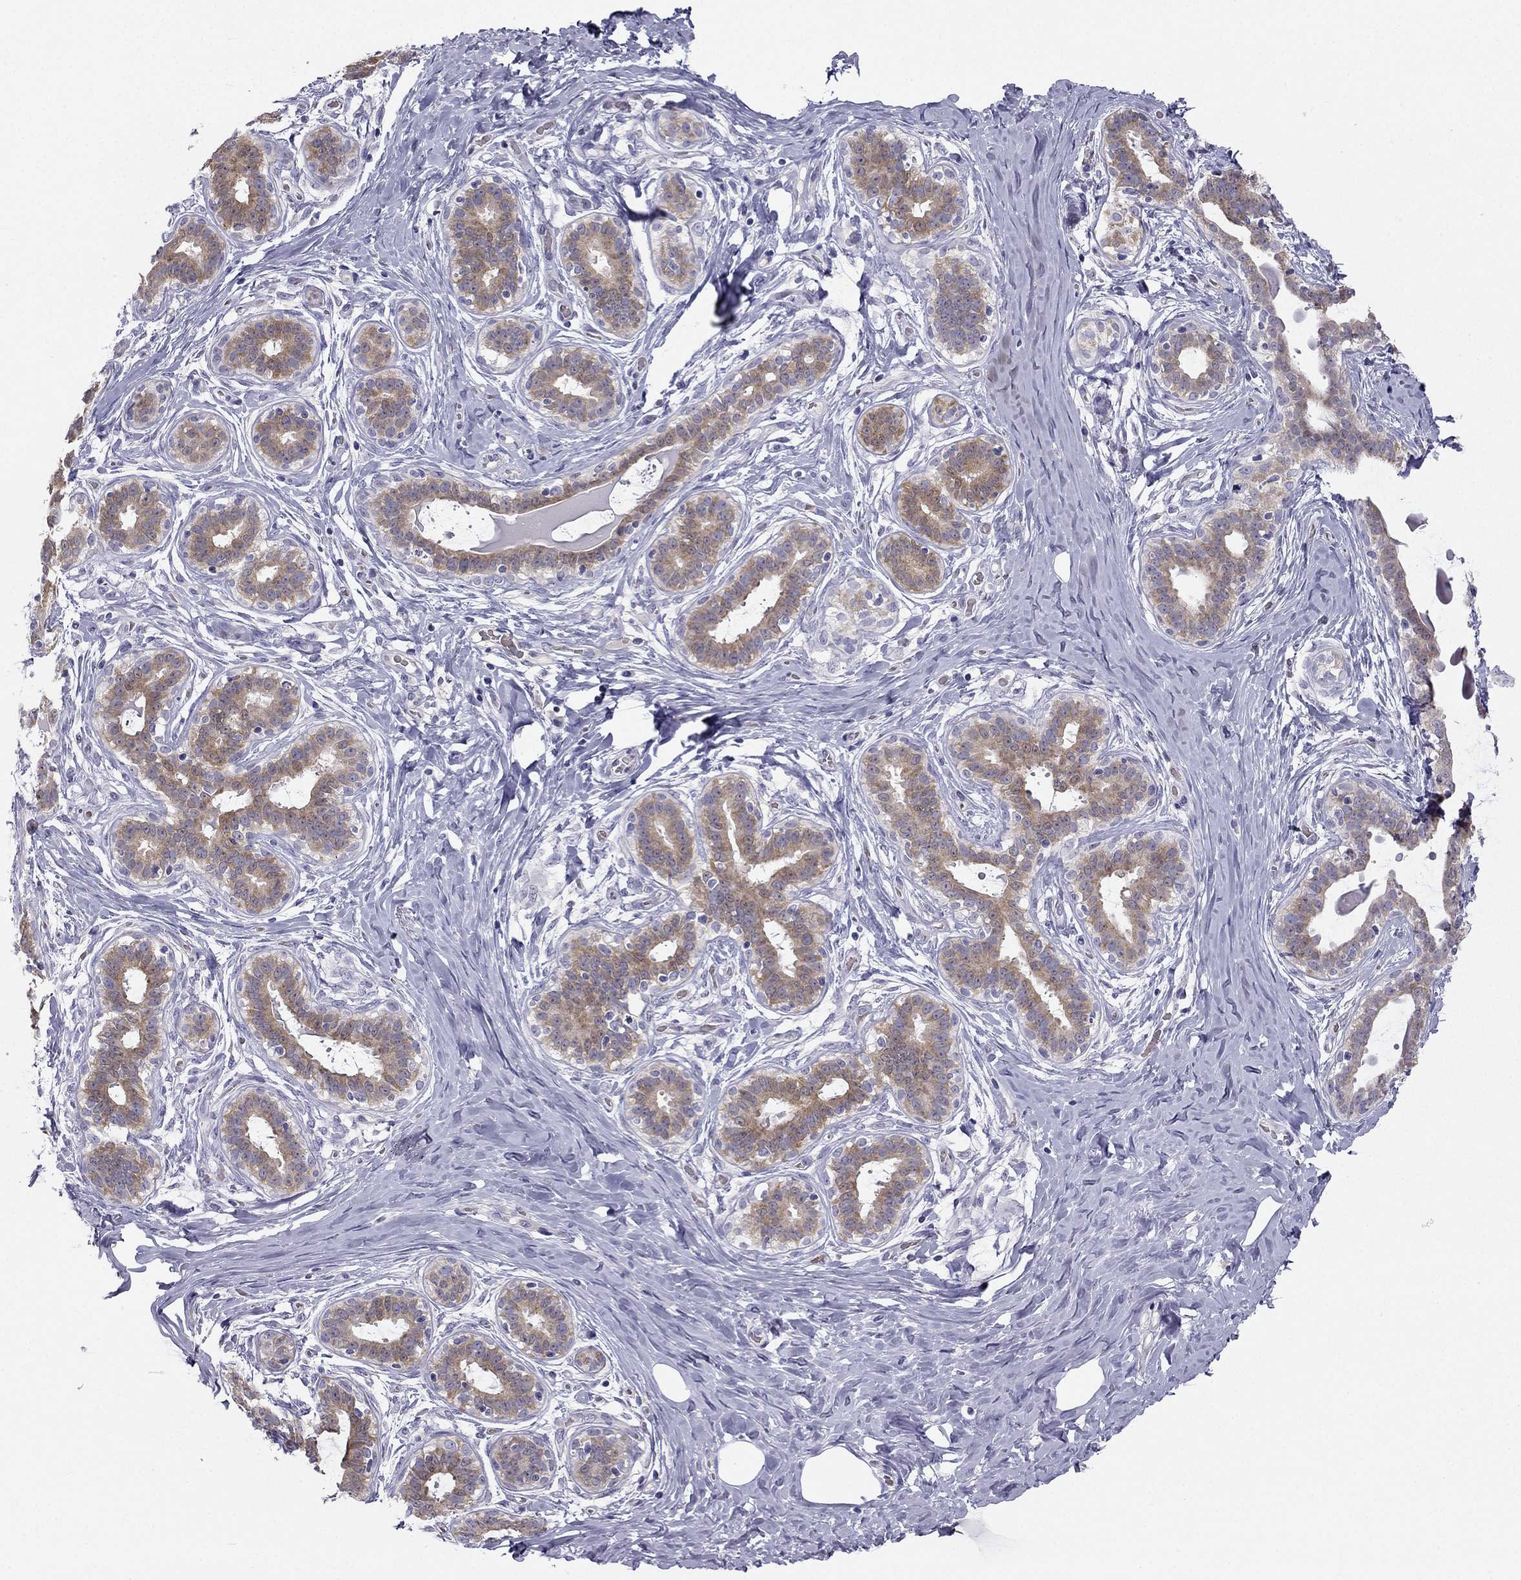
{"staining": {"intensity": "negative", "quantity": "none", "location": "none"}, "tissue": "breast", "cell_type": "Adipocytes", "image_type": "normal", "snomed": [{"axis": "morphology", "description": "Normal tissue, NOS"}, {"axis": "topography", "description": "Skin"}, {"axis": "topography", "description": "Breast"}], "caption": "The image displays no significant expression in adipocytes of breast. Brightfield microscopy of IHC stained with DAB (3,3'-diaminobenzidine) (brown) and hematoxylin (blue), captured at high magnification.", "gene": "RSPH14", "patient": {"sex": "female", "age": 43}}